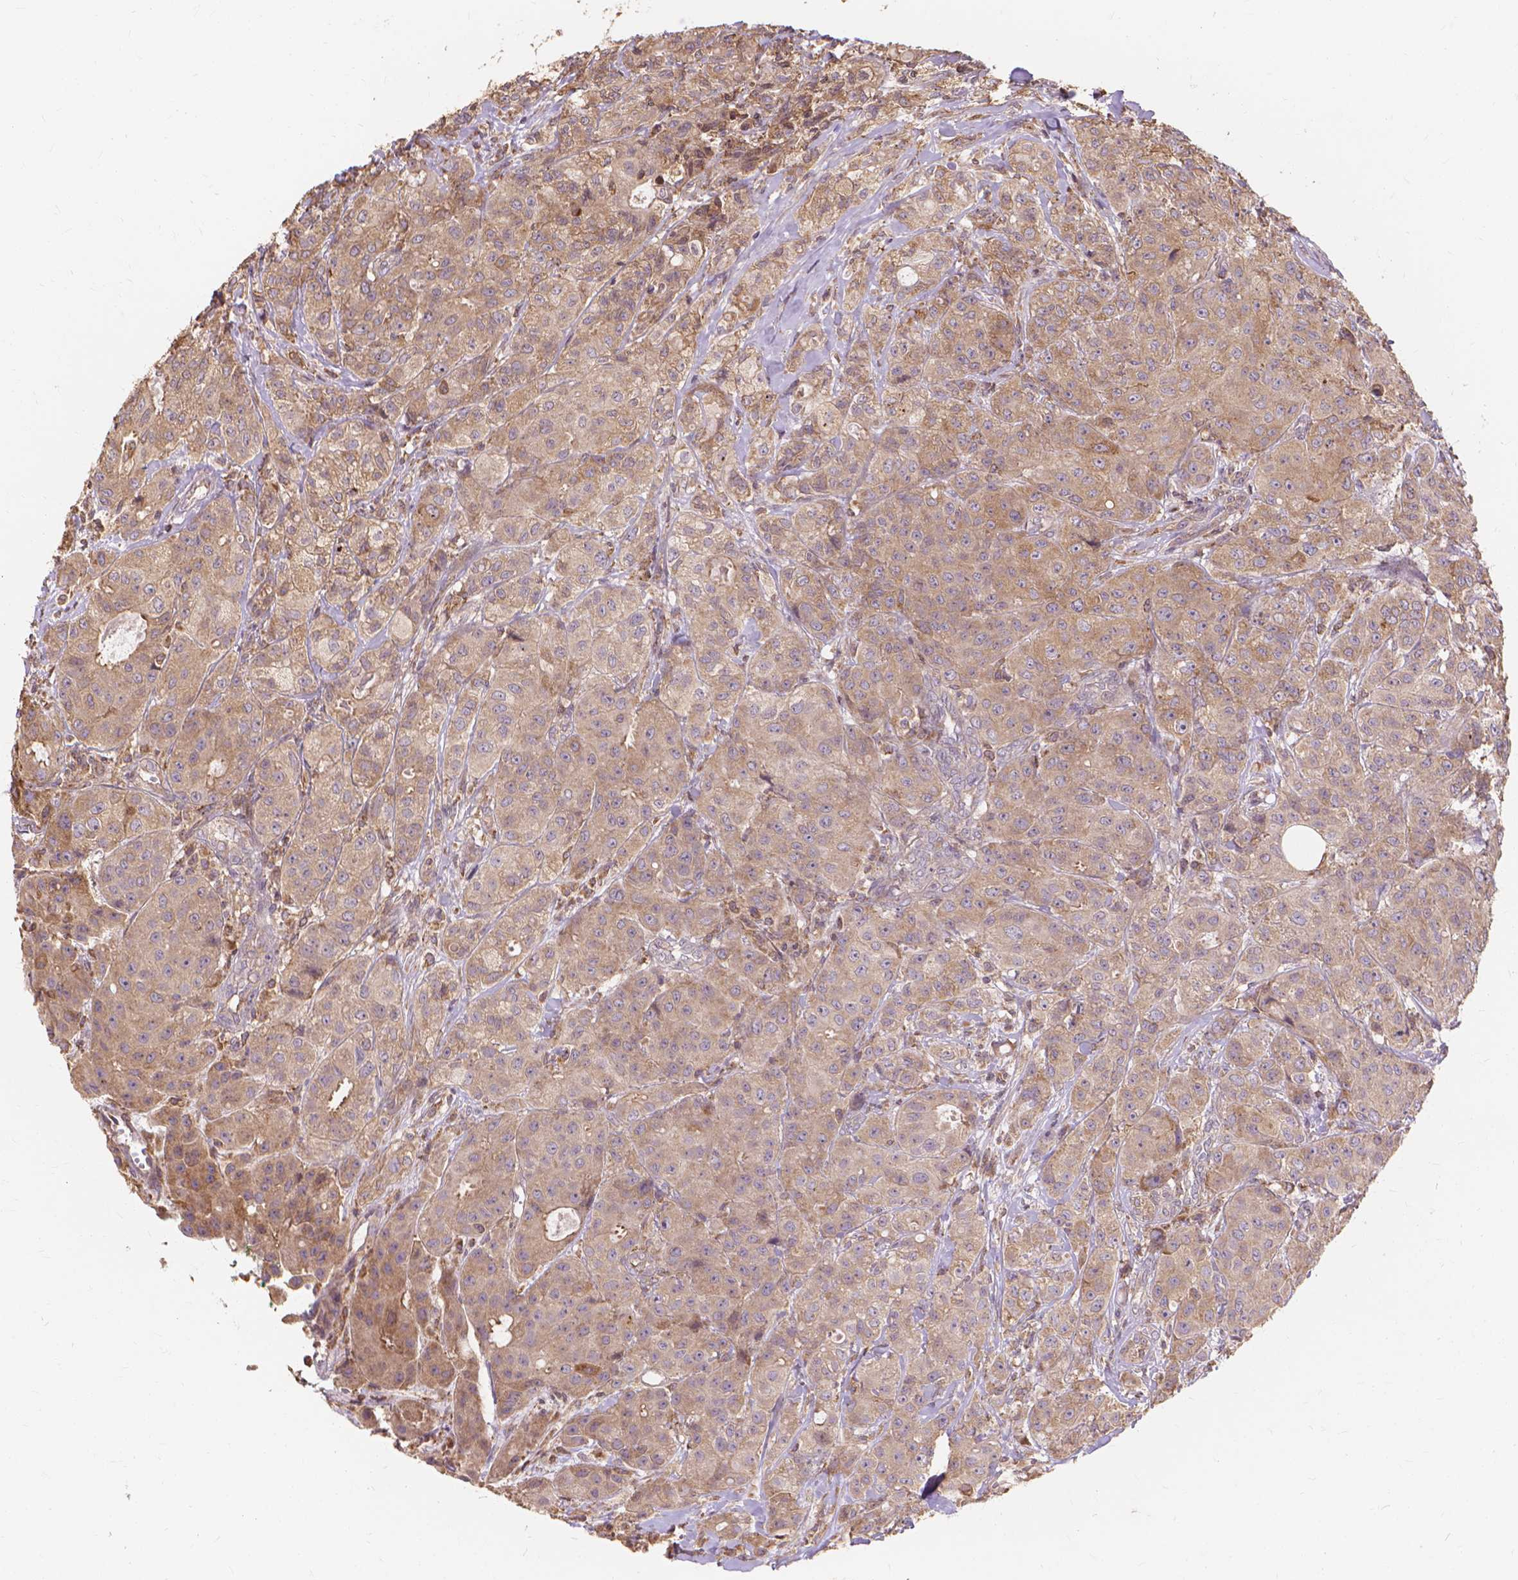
{"staining": {"intensity": "moderate", "quantity": ">75%", "location": "cytoplasmic/membranous"}, "tissue": "breast cancer", "cell_type": "Tumor cells", "image_type": "cancer", "snomed": [{"axis": "morphology", "description": "Duct carcinoma"}, {"axis": "topography", "description": "Breast"}], "caption": "IHC of human breast cancer reveals medium levels of moderate cytoplasmic/membranous positivity in approximately >75% of tumor cells.", "gene": "TAB2", "patient": {"sex": "female", "age": 43}}